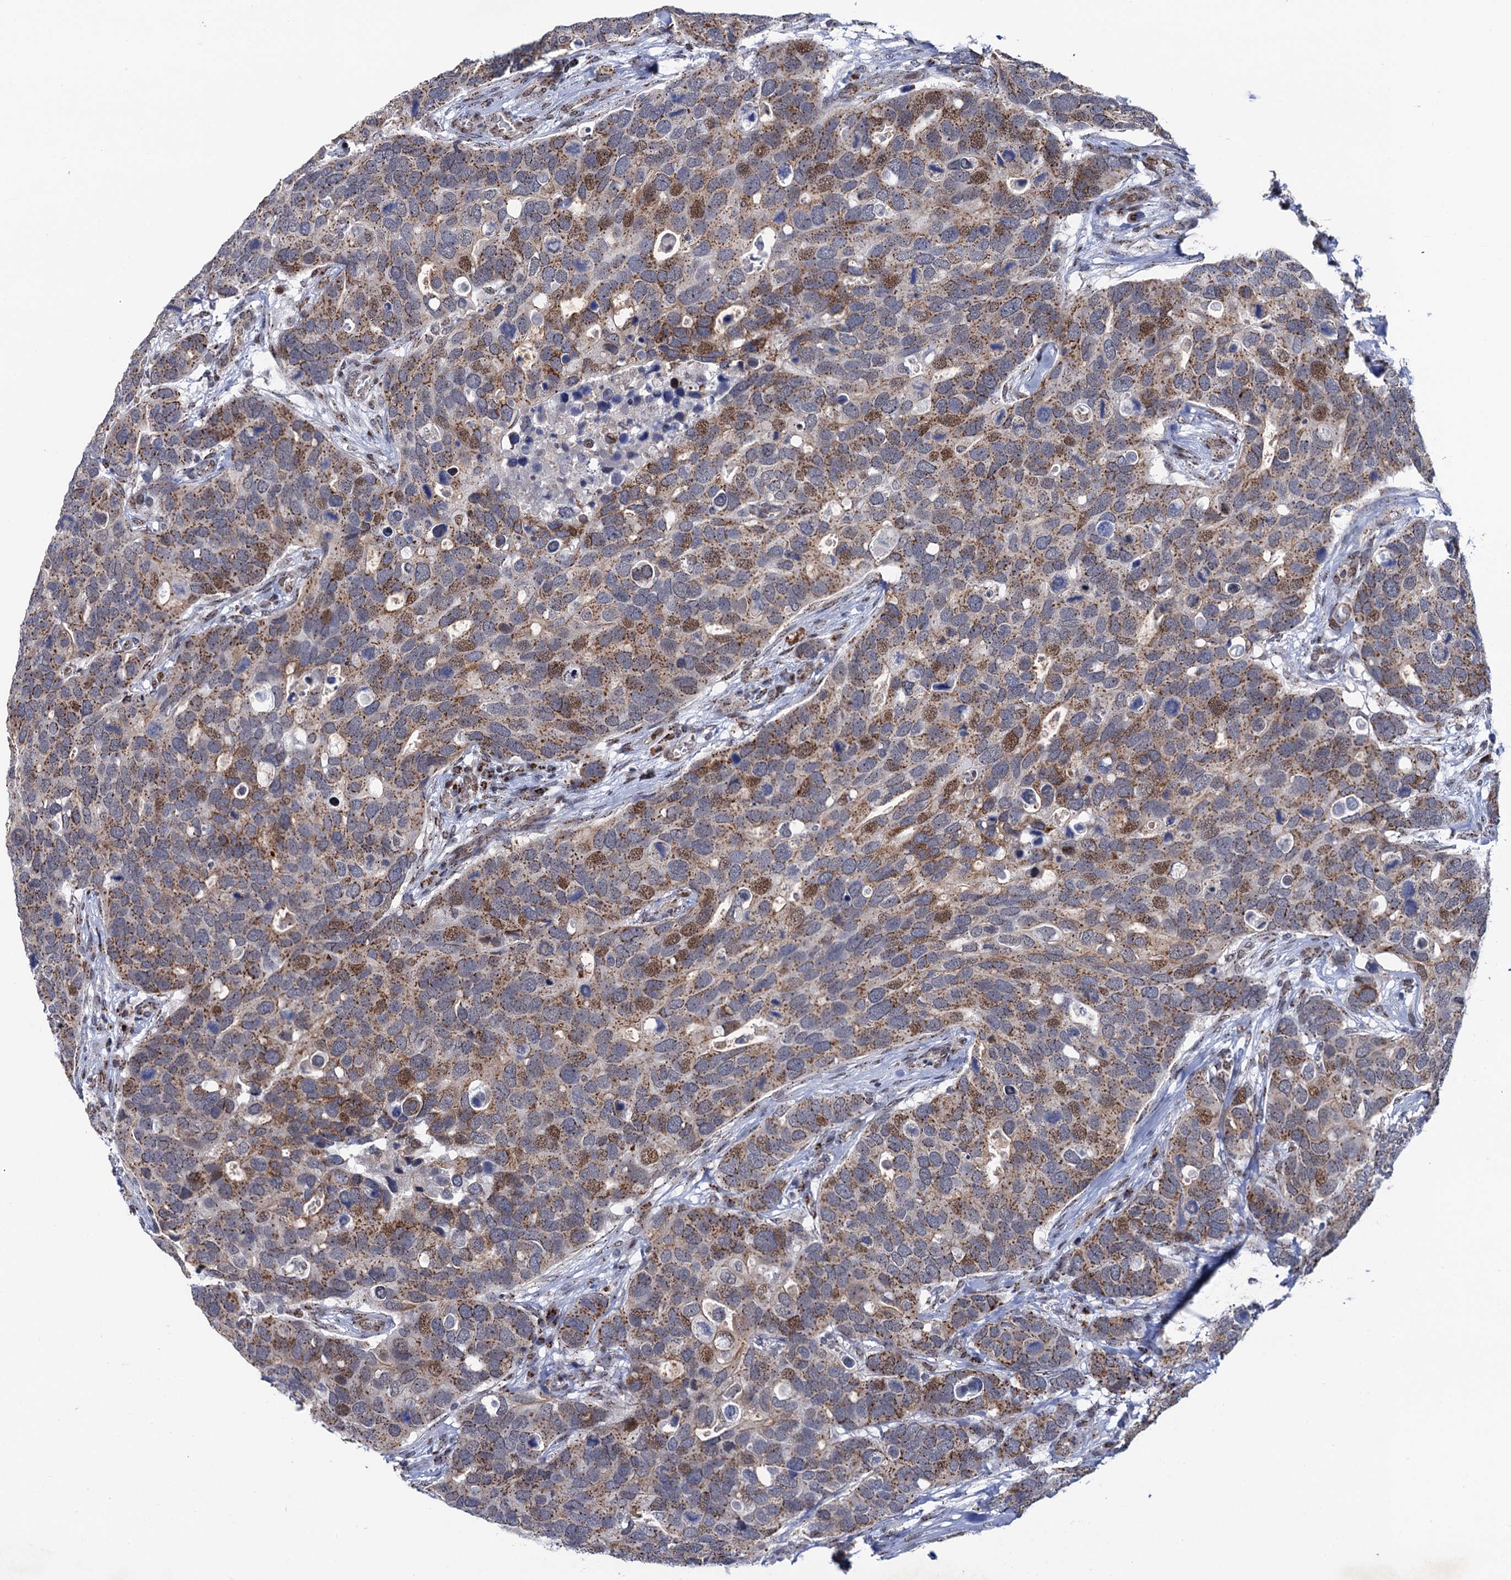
{"staining": {"intensity": "moderate", "quantity": "25%-75%", "location": "cytoplasmic/membranous,nuclear"}, "tissue": "breast cancer", "cell_type": "Tumor cells", "image_type": "cancer", "snomed": [{"axis": "morphology", "description": "Duct carcinoma"}, {"axis": "topography", "description": "Breast"}], "caption": "Moderate cytoplasmic/membranous and nuclear protein staining is appreciated in approximately 25%-75% of tumor cells in breast cancer.", "gene": "THAP2", "patient": {"sex": "female", "age": 83}}